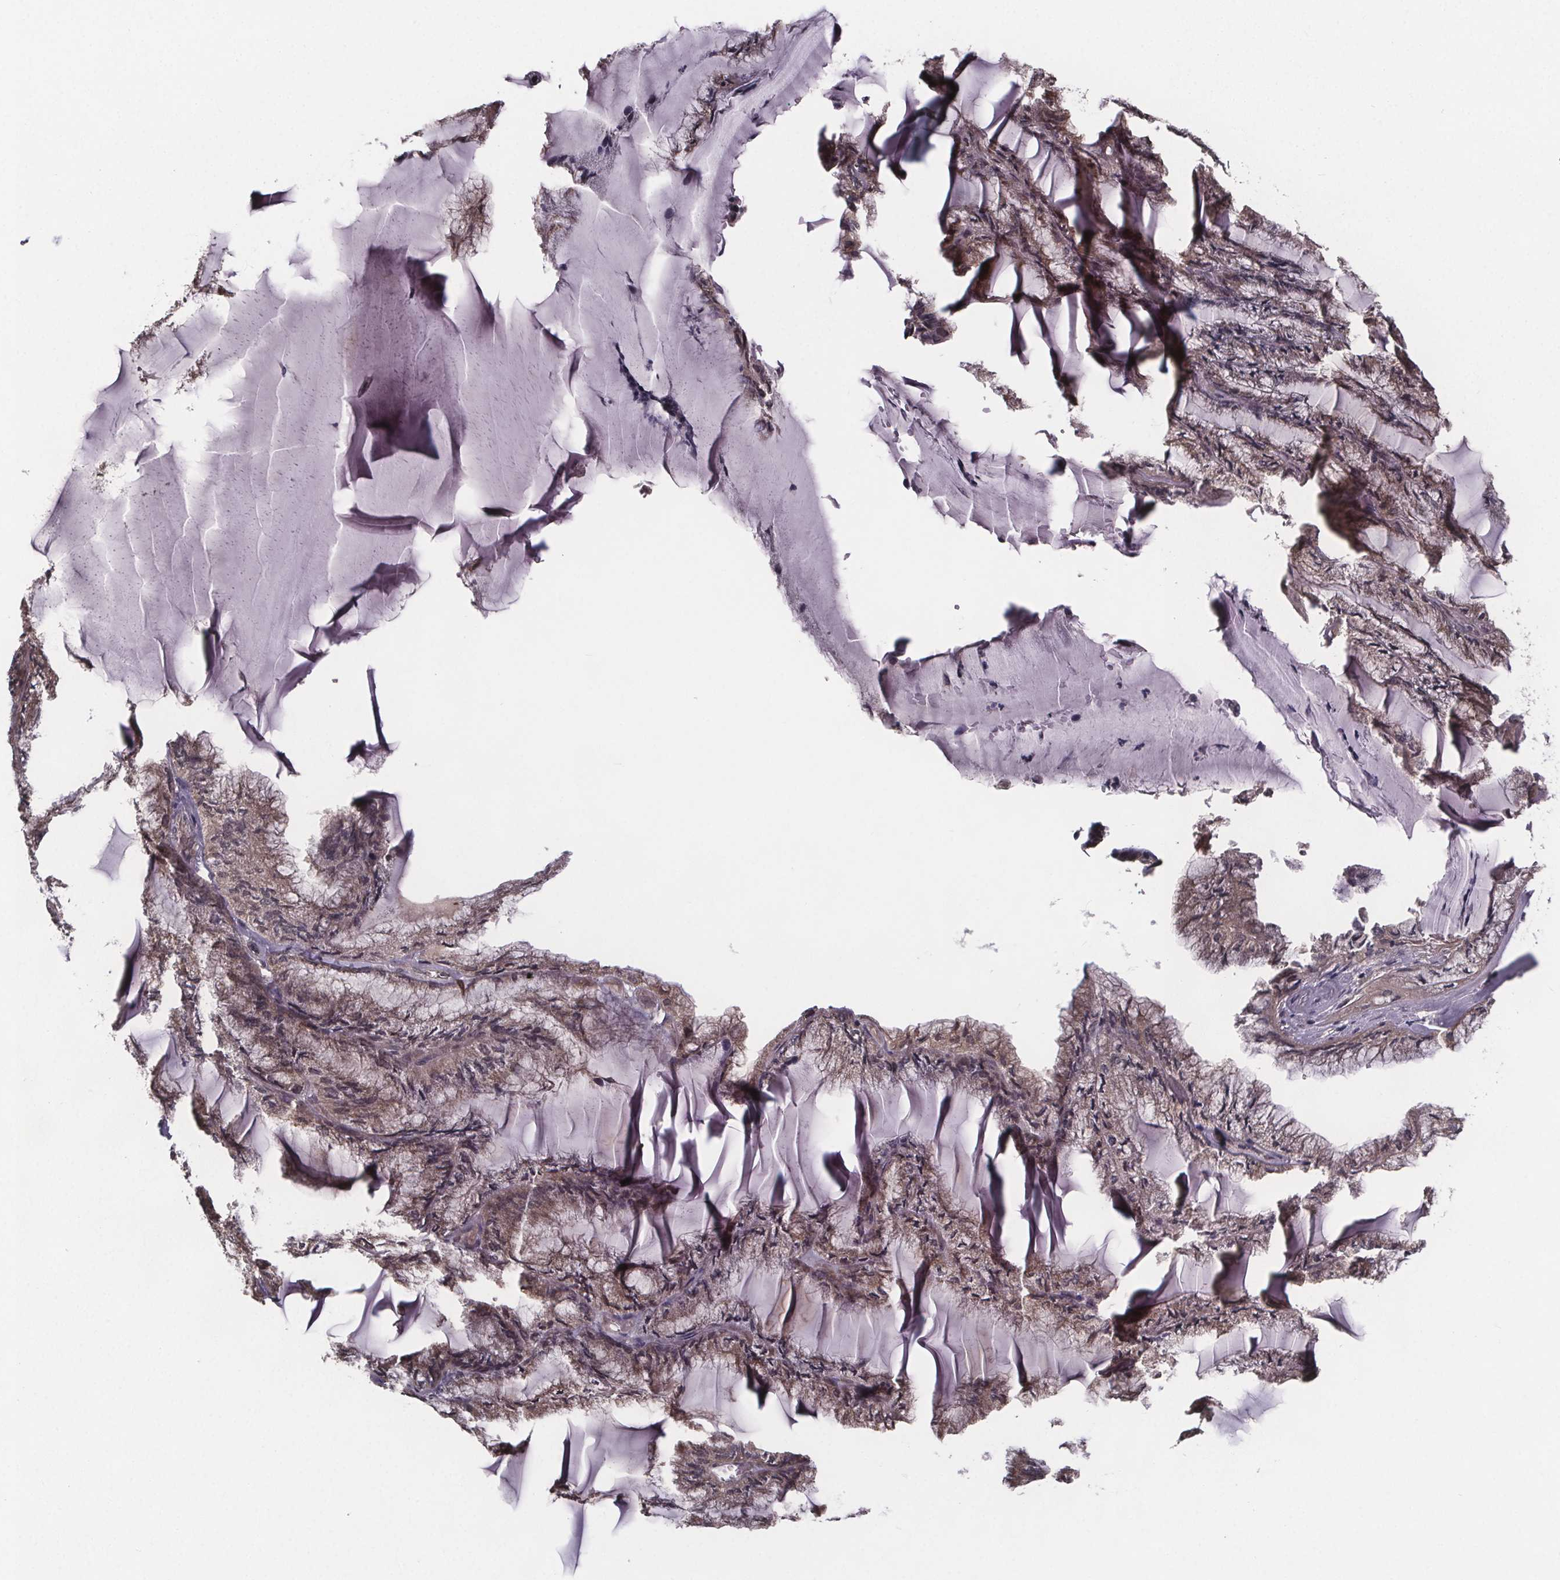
{"staining": {"intensity": "moderate", "quantity": ">75%", "location": "cytoplasmic/membranous"}, "tissue": "endometrial cancer", "cell_type": "Tumor cells", "image_type": "cancer", "snomed": [{"axis": "morphology", "description": "Carcinoma, NOS"}, {"axis": "topography", "description": "Endometrium"}], "caption": "This is a micrograph of immunohistochemistry (IHC) staining of carcinoma (endometrial), which shows moderate positivity in the cytoplasmic/membranous of tumor cells.", "gene": "SAT1", "patient": {"sex": "female", "age": 62}}